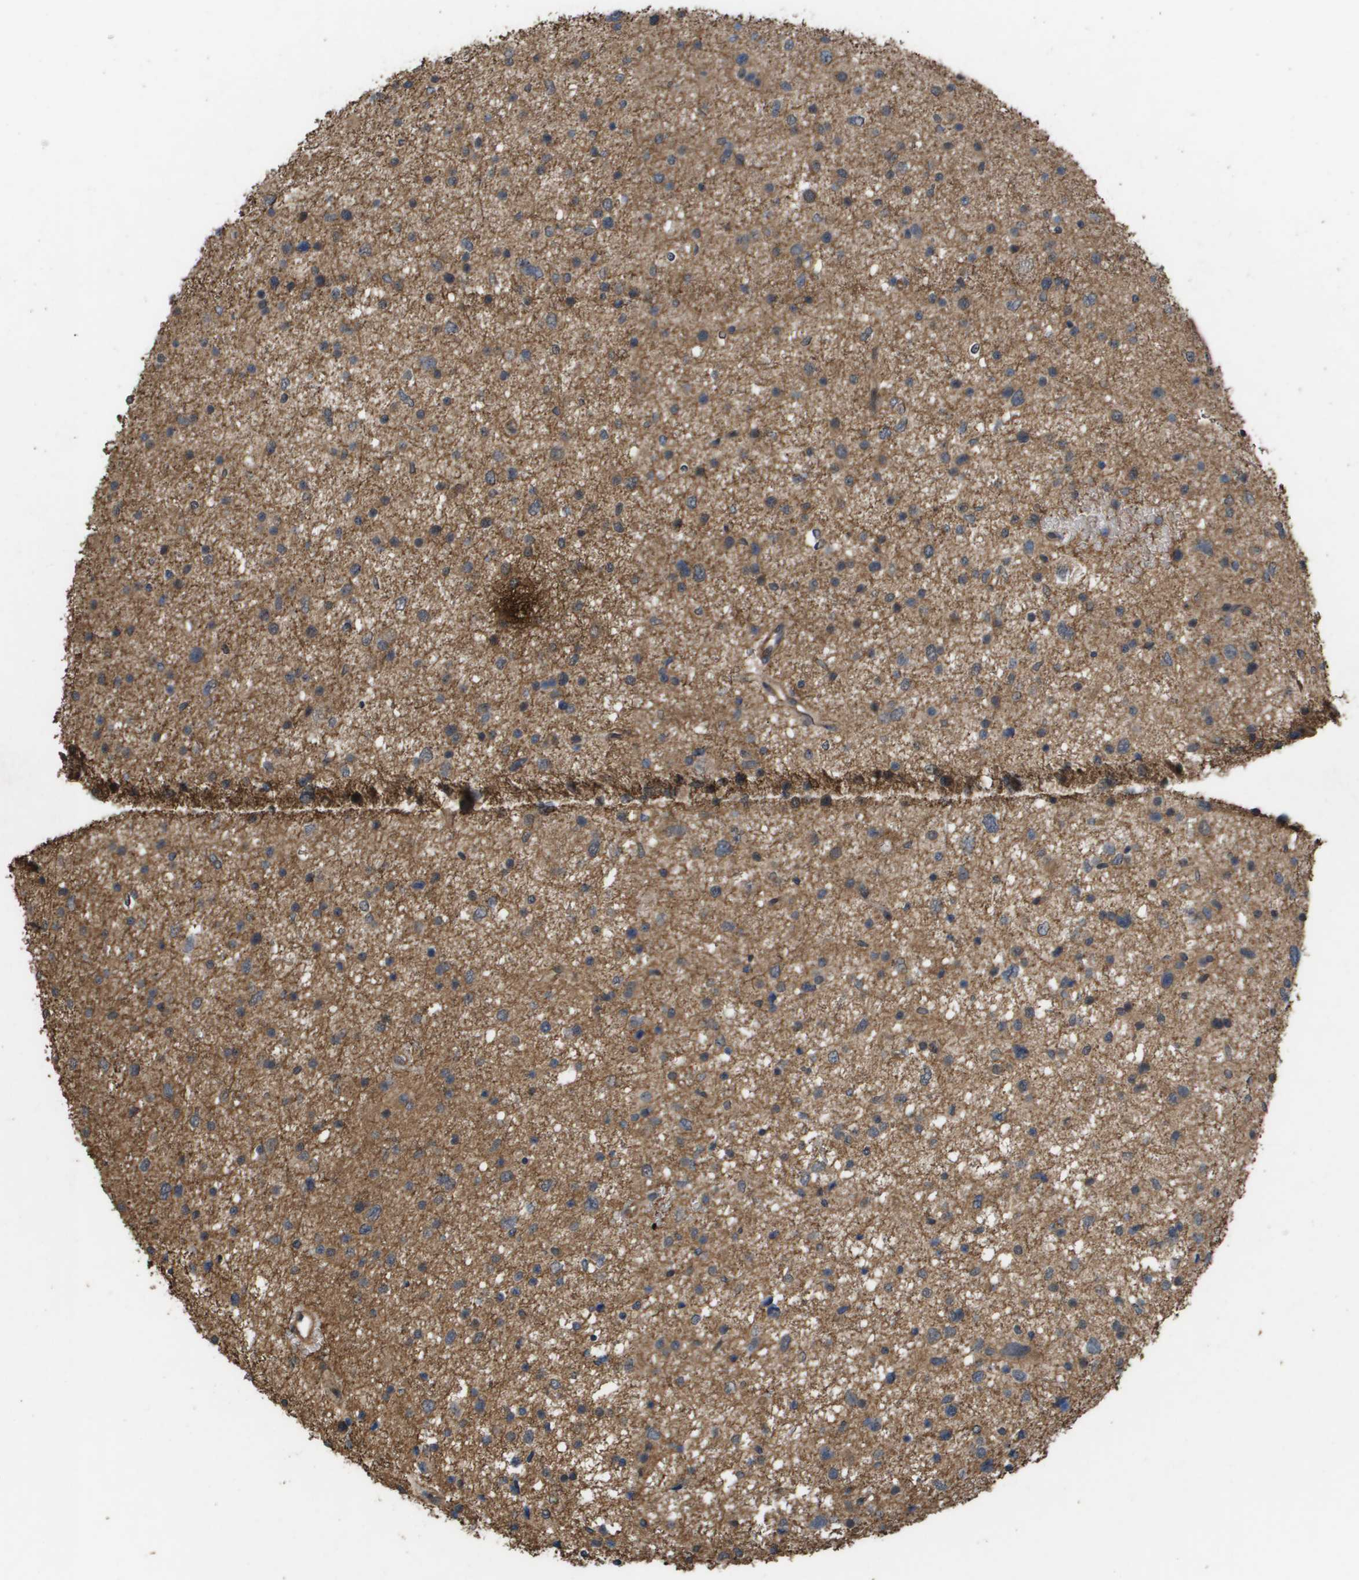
{"staining": {"intensity": "moderate", "quantity": "25%-75%", "location": "cytoplasmic/membranous"}, "tissue": "glioma", "cell_type": "Tumor cells", "image_type": "cancer", "snomed": [{"axis": "morphology", "description": "Glioma, malignant, Low grade"}, {"axis": "topography", "description": "Brain"}], "caption": "Protein staining of malignant glioma (low-grade) tissue demonstrates moderate cytoplasmic/membranous staining in approximately 25%-75% of tumor cells.", "gene": "CUL5", "patient": {"sex": "female", "age": 37}}